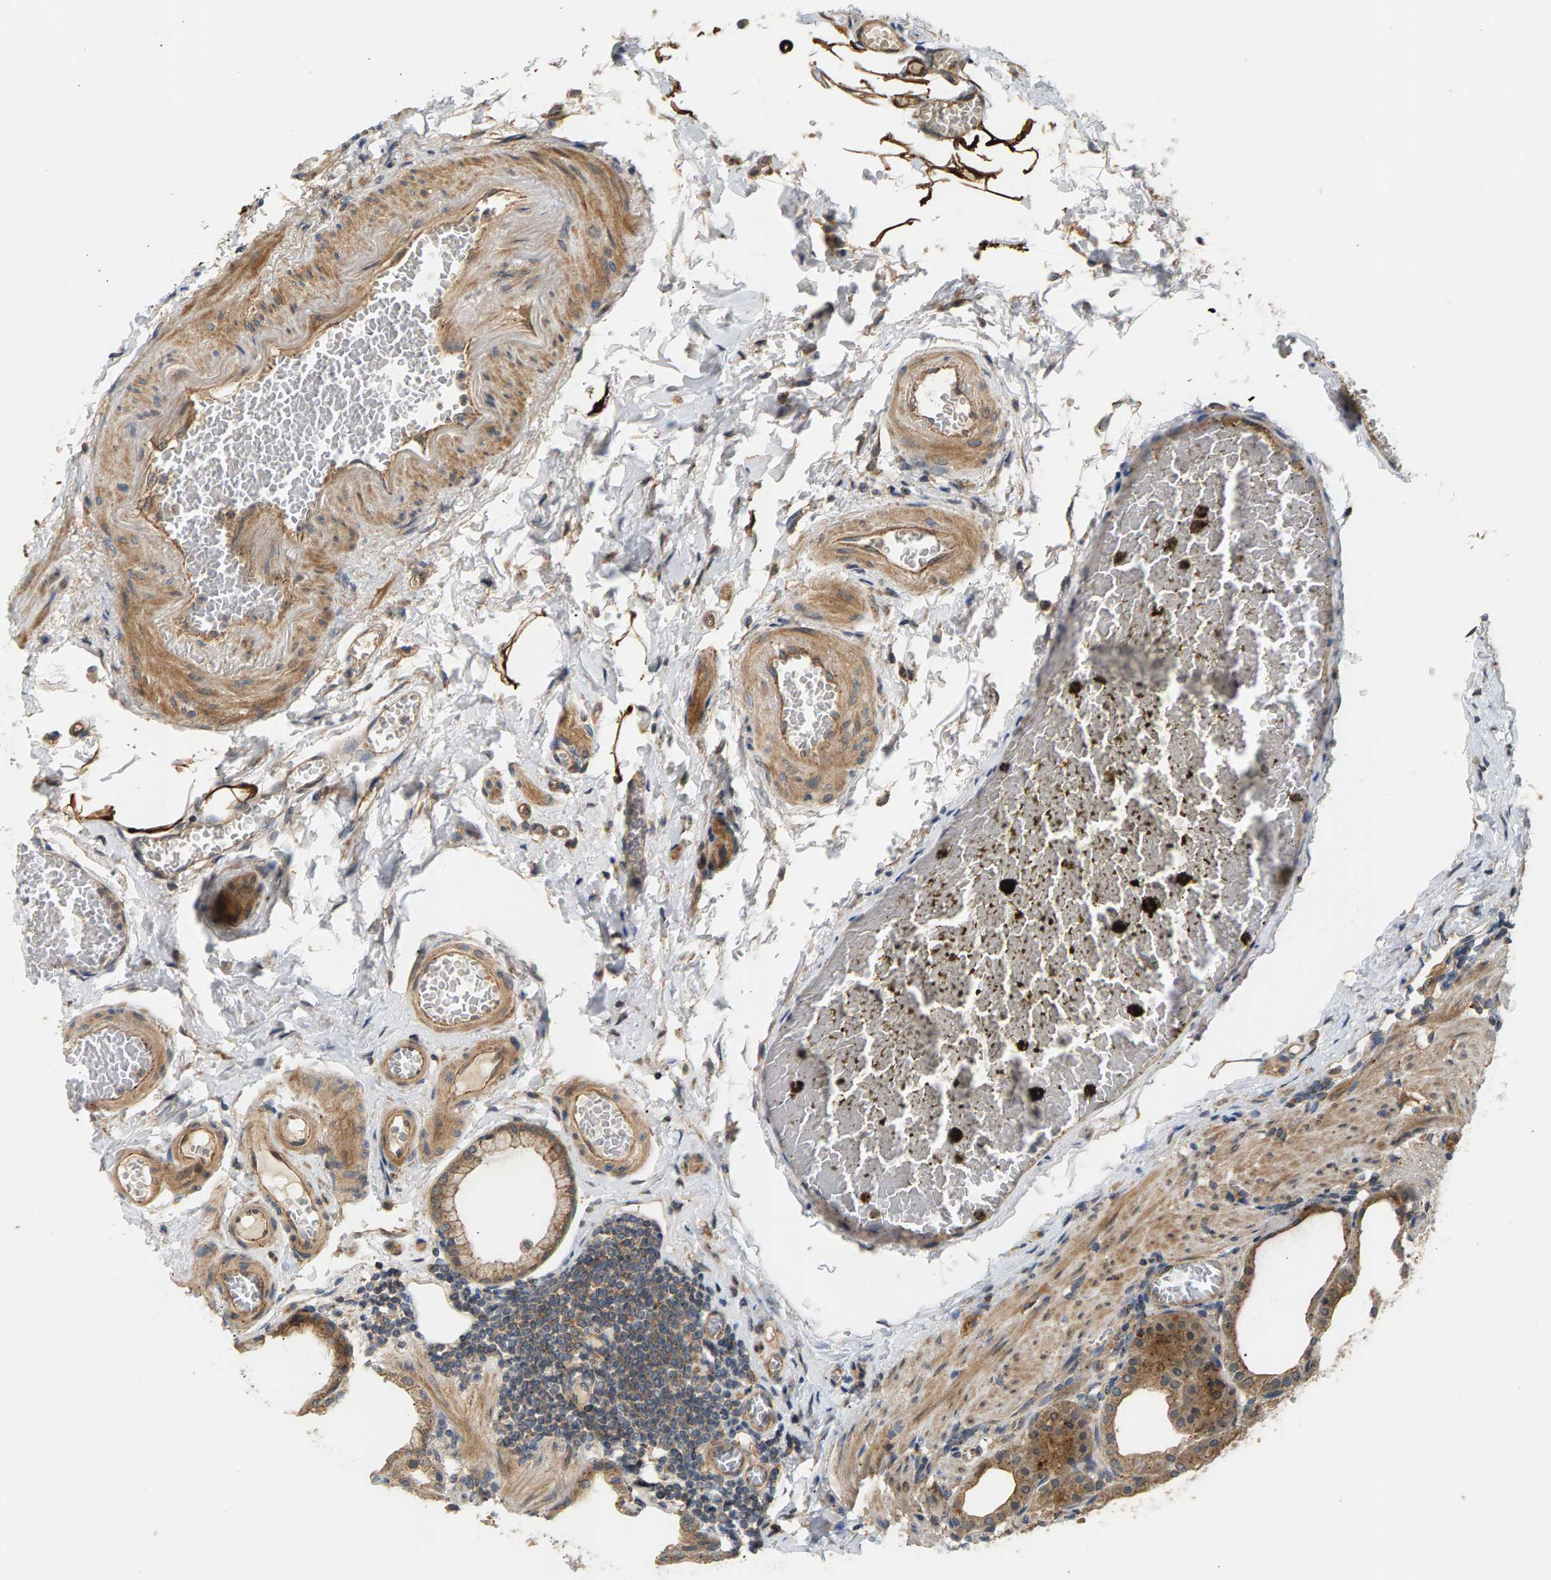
{"staining": {"intensity": "moderate", "quantity": ">75%", "location": "cytoplasmic/membranous"}, "tissue": "stomach", "cell_type": "Glandular cells", "image_type": "normal", "snomed": [{"axis": "morphology", "description": "Normal tissue, NOS"}, {"axis": "topography", "description": "Stomach, lower"}], "caption": "A medium amount of moderate cytoplasmic/membranous expression is present in about >75% of glandular cells in normal stomach.", "gene": "MAP2K5", "patient": {"sex": "male", "age": 71}}